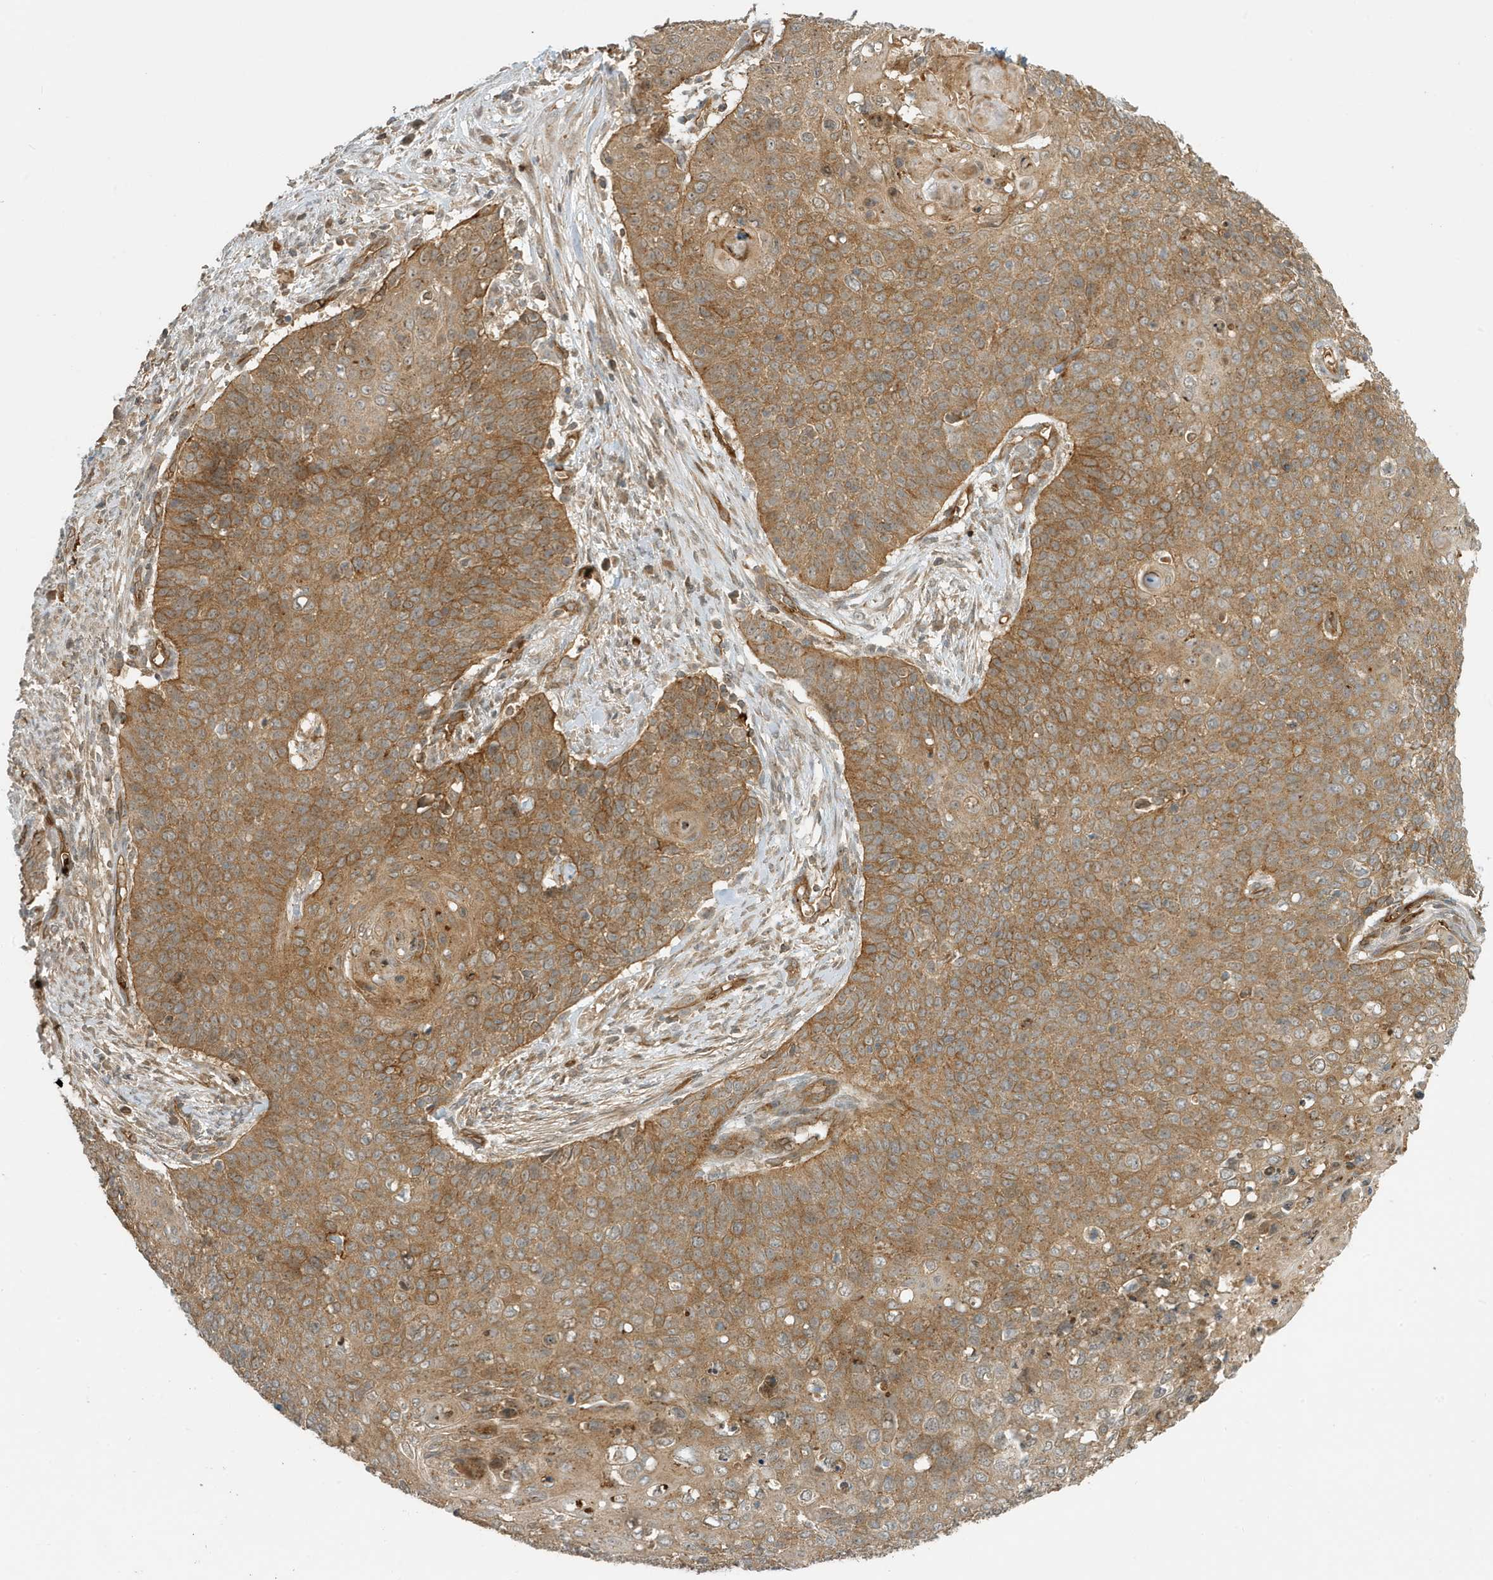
{"staining": {"intensity": "moderate", "quantity": ">75%", "location": "cytoplasmic/membranous"}, "tissue": "cervical cancer", "cell_type": "Tumor cells", "image_type": "cancer", "snomed": [{"axis": "morphology", "description": "Squamous cell carcinoma, NOS"}, {"axis": "topography", "description": "Cervix"}], "caption": "DAB immunohistochemical staining of human squamous cell carcinoma (cervical) reveals moderate cytoplasmic/membranous protein expression in approximately >75% of tumor cells. (brown staining indicates protein expression, while blue staining denotes nuclei).", "gene": "FYCO1", "patient": {"sex": "female", "age": 39}}